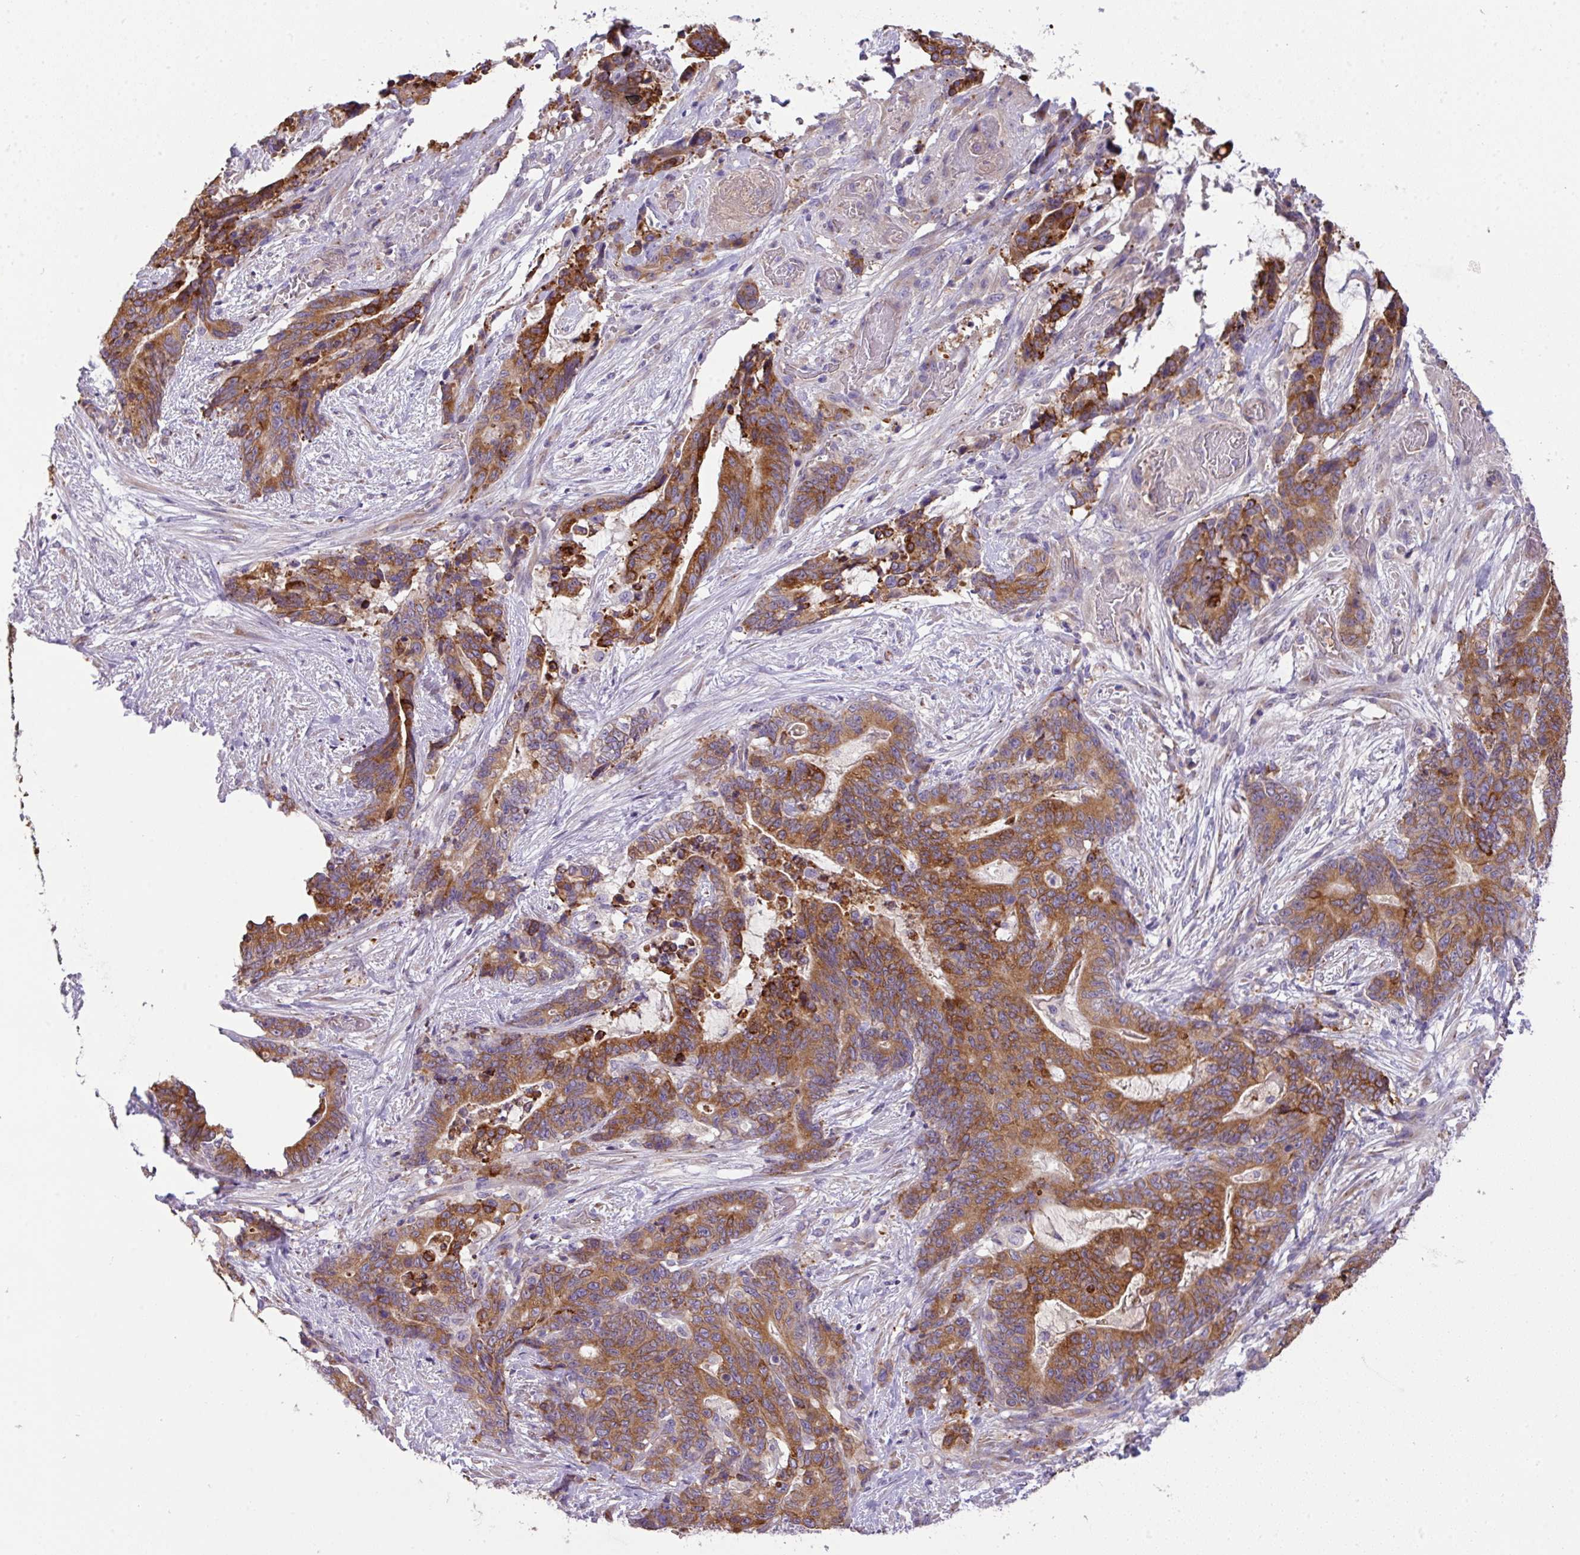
{"staining": {"intensity": "moderate", "quantity": ">75%", "location": "cytoplasmic/membranous"}, "tissue": "stomach cancer", "cell_type": "Tumor cells", "image_type": "cancer", "snomed": [{"axis": "morphology", "description": "Normal tissue, NOS"}, {"axis": "morphology", "description": "Adenocarcinoma, NOS"}, {"axis": "topography", "description": "Stomach"}], "caption": "Immunohistochemistry of human stomach adenocarcinoma reveals medium levels of moderate cytoplasmic/membranous staining in approximately >75% of tumor cells. (IHC, brightfield microscopy, high magnification).", "gene": "PIK3R5", "patient": {"sex": "female", "age": 64}}